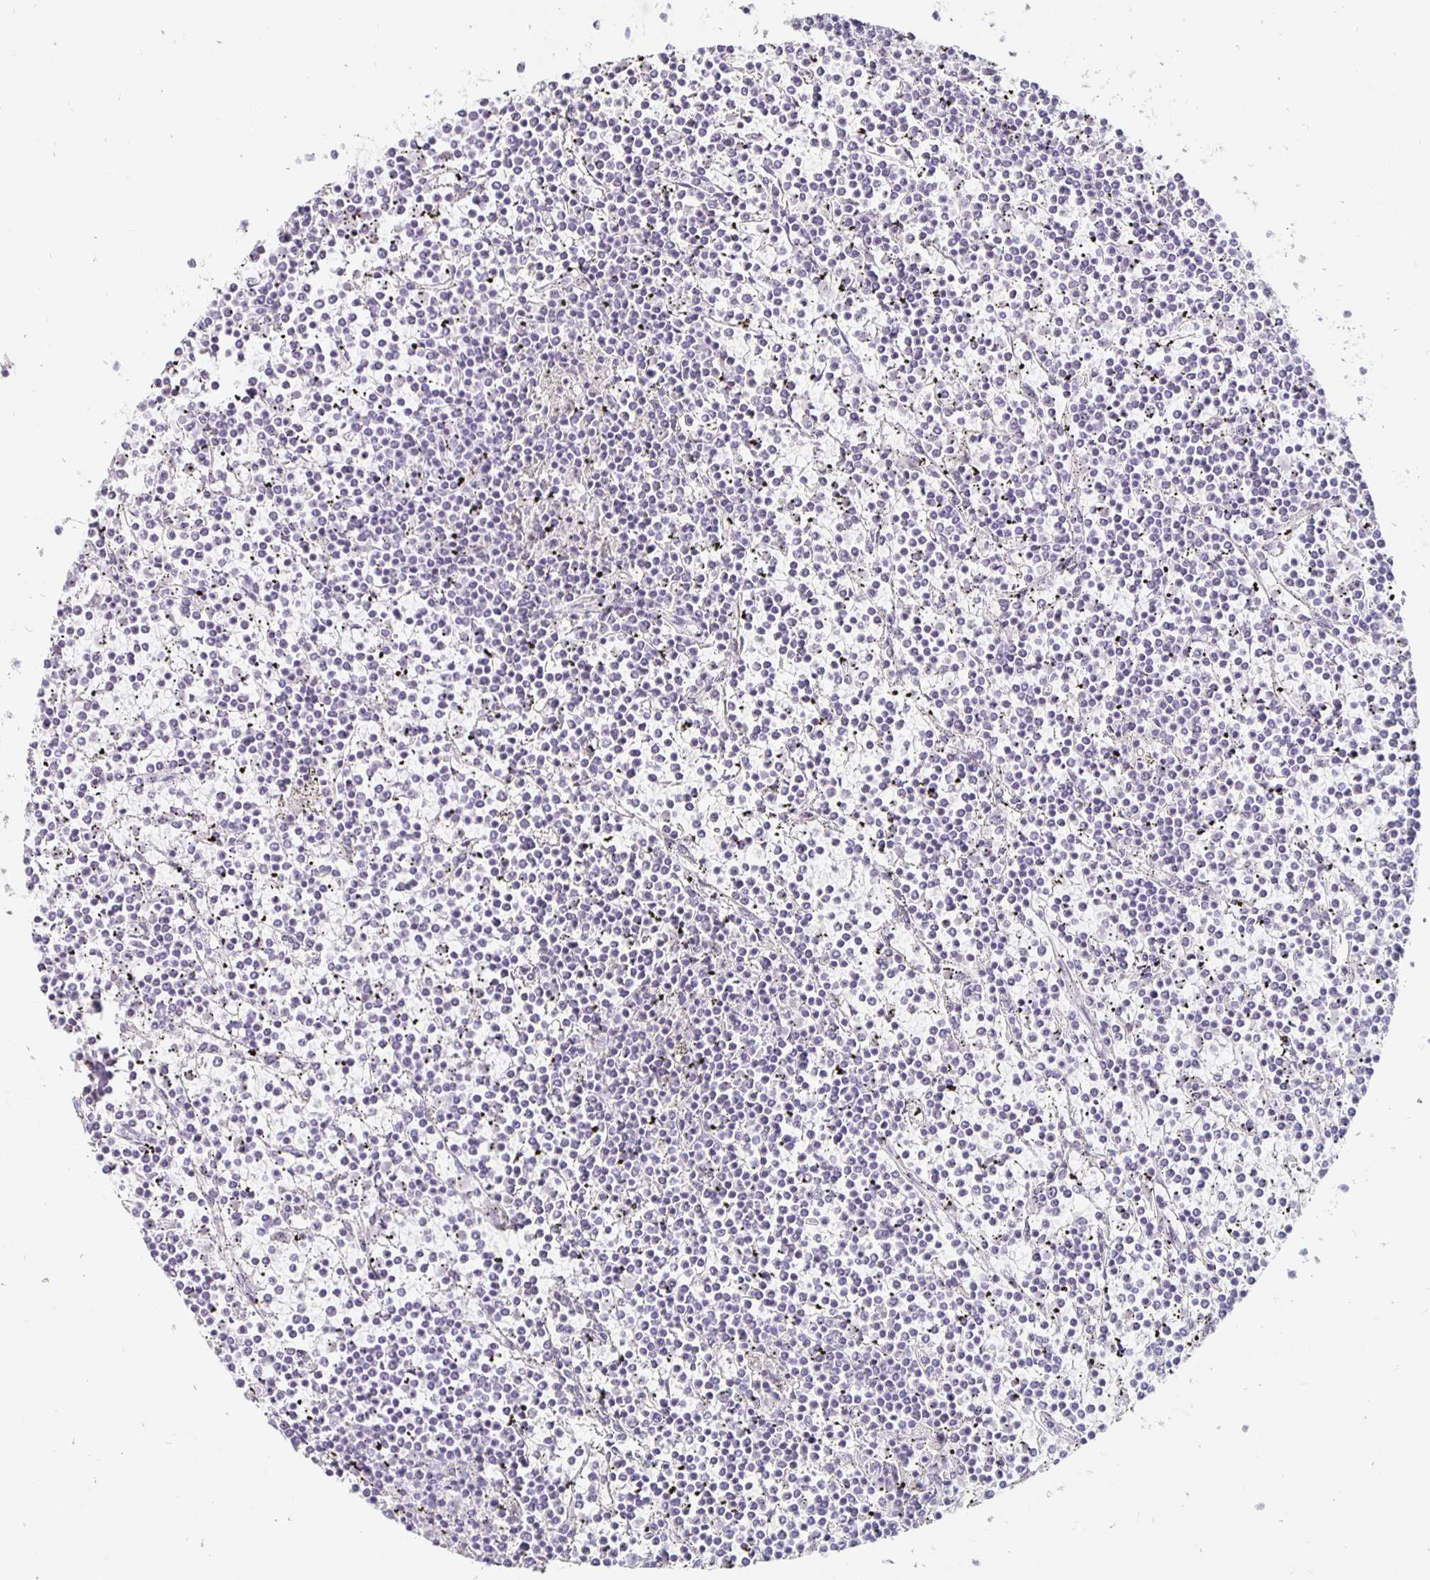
{"staining": {"intensity": "negative", "quantity": "none", "location": "none"}, "tissue": "lymphoma", "cell_type": "Tumor cells", "image_type": "cancer", "snomed": [{"axis": "morphology", "description": "Malignant lymphoma, non-Hodgkin's type, Low grade"}, {"axis": "topography", "description": "Spleen"}], "caption": "Tumor cells show no significant expression in malignant lymphoma, non-Hodgkin's type (low-grade).", "gene": "KCNQ2", "patient": {"sex": "female", "age": 19}}